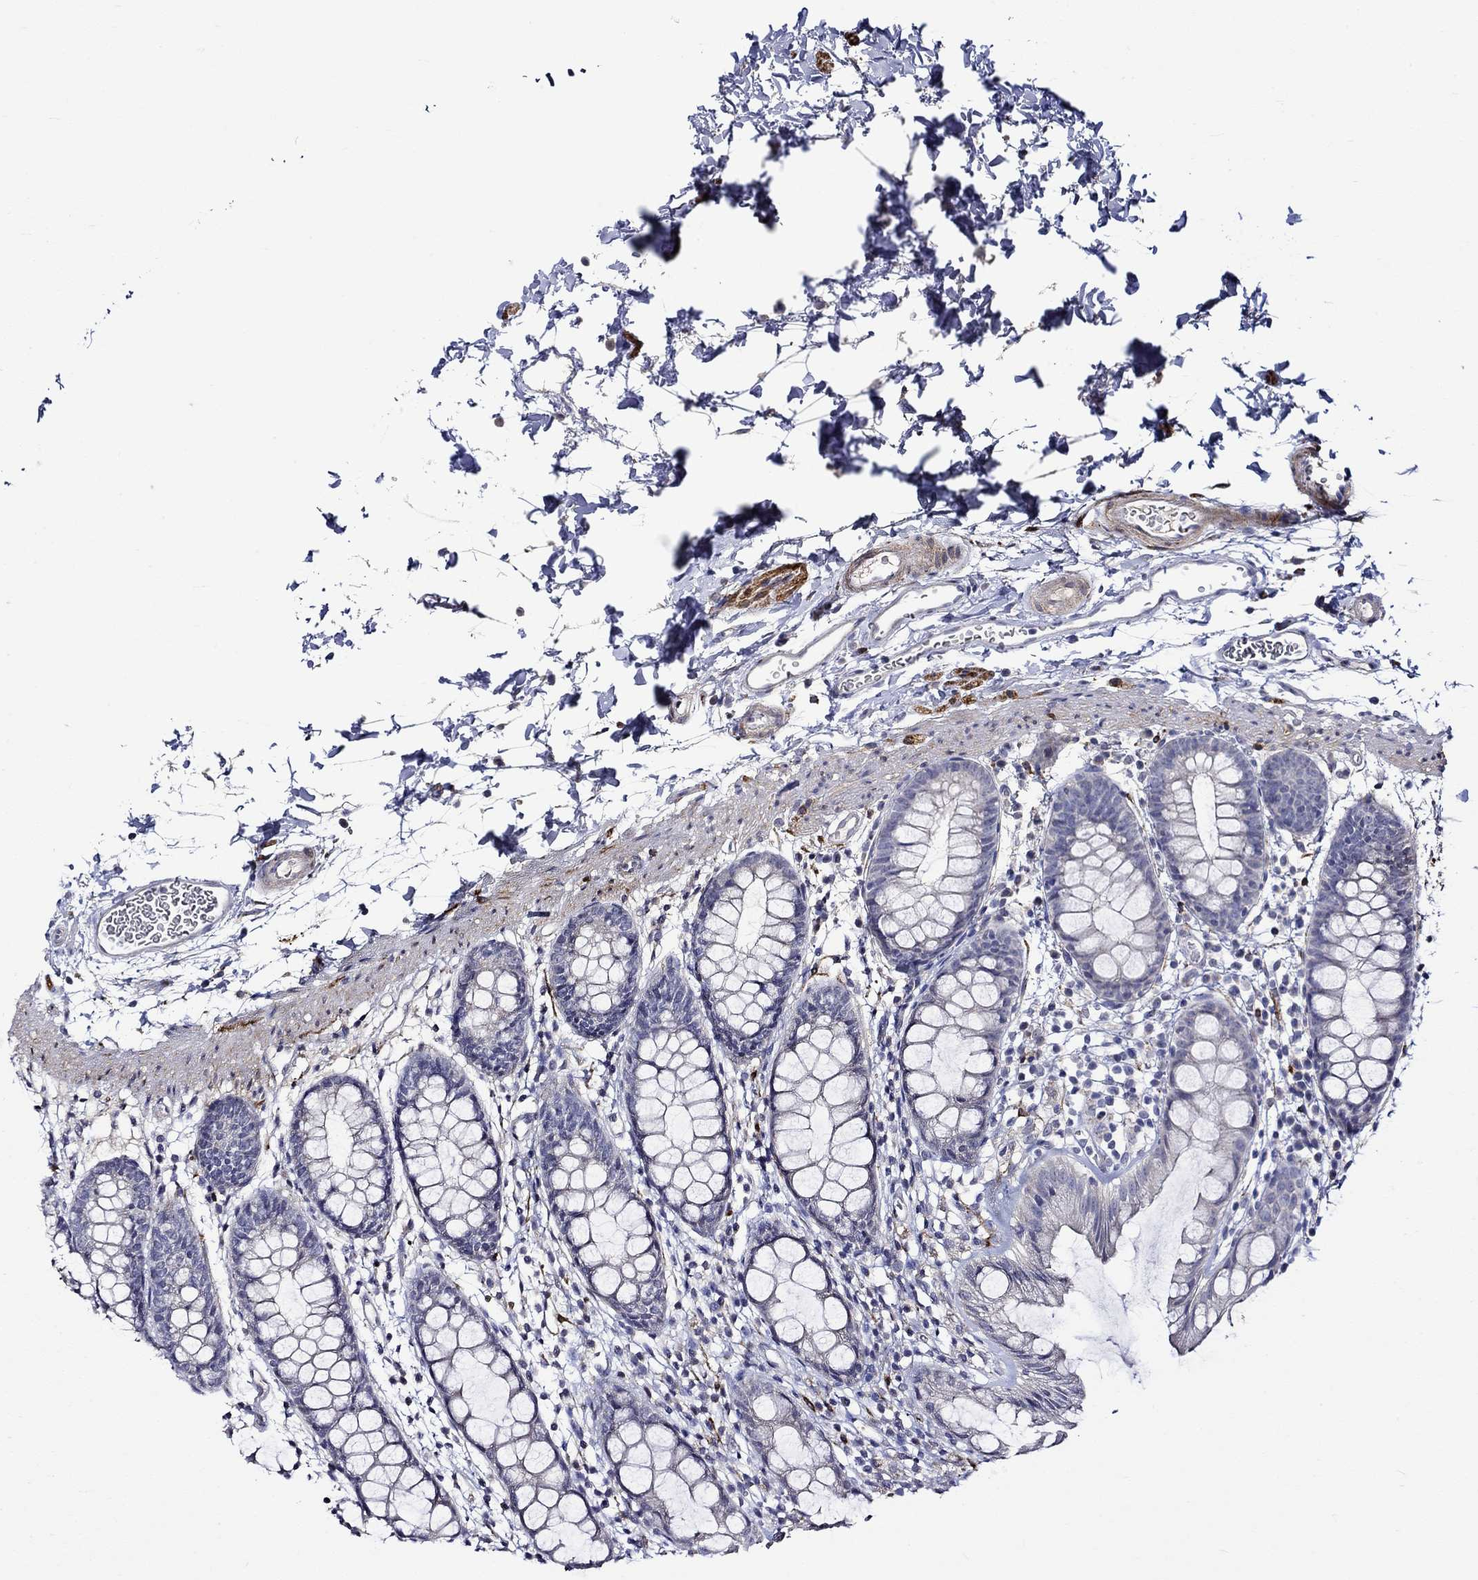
{"staining": {"intensity": "negative", "quantity": "none", "location": "none"}, "tissue": "rectum", "cell_type": "Glandular cells", "image_type": "normal", "snomed": [{"axis": "morphology", "description": "Normal tissue, NOS"}, {"axis": "topography", "description": "Rectum"}], "caption": "High power microscopy histopathology image of an immunohistochemistry (IHC) histopathology image of unremarkable rectum, revealing no significant expression in glandular cells.", "gene": "CRYAB", "patient": {"sex": "male", "age": 57}}